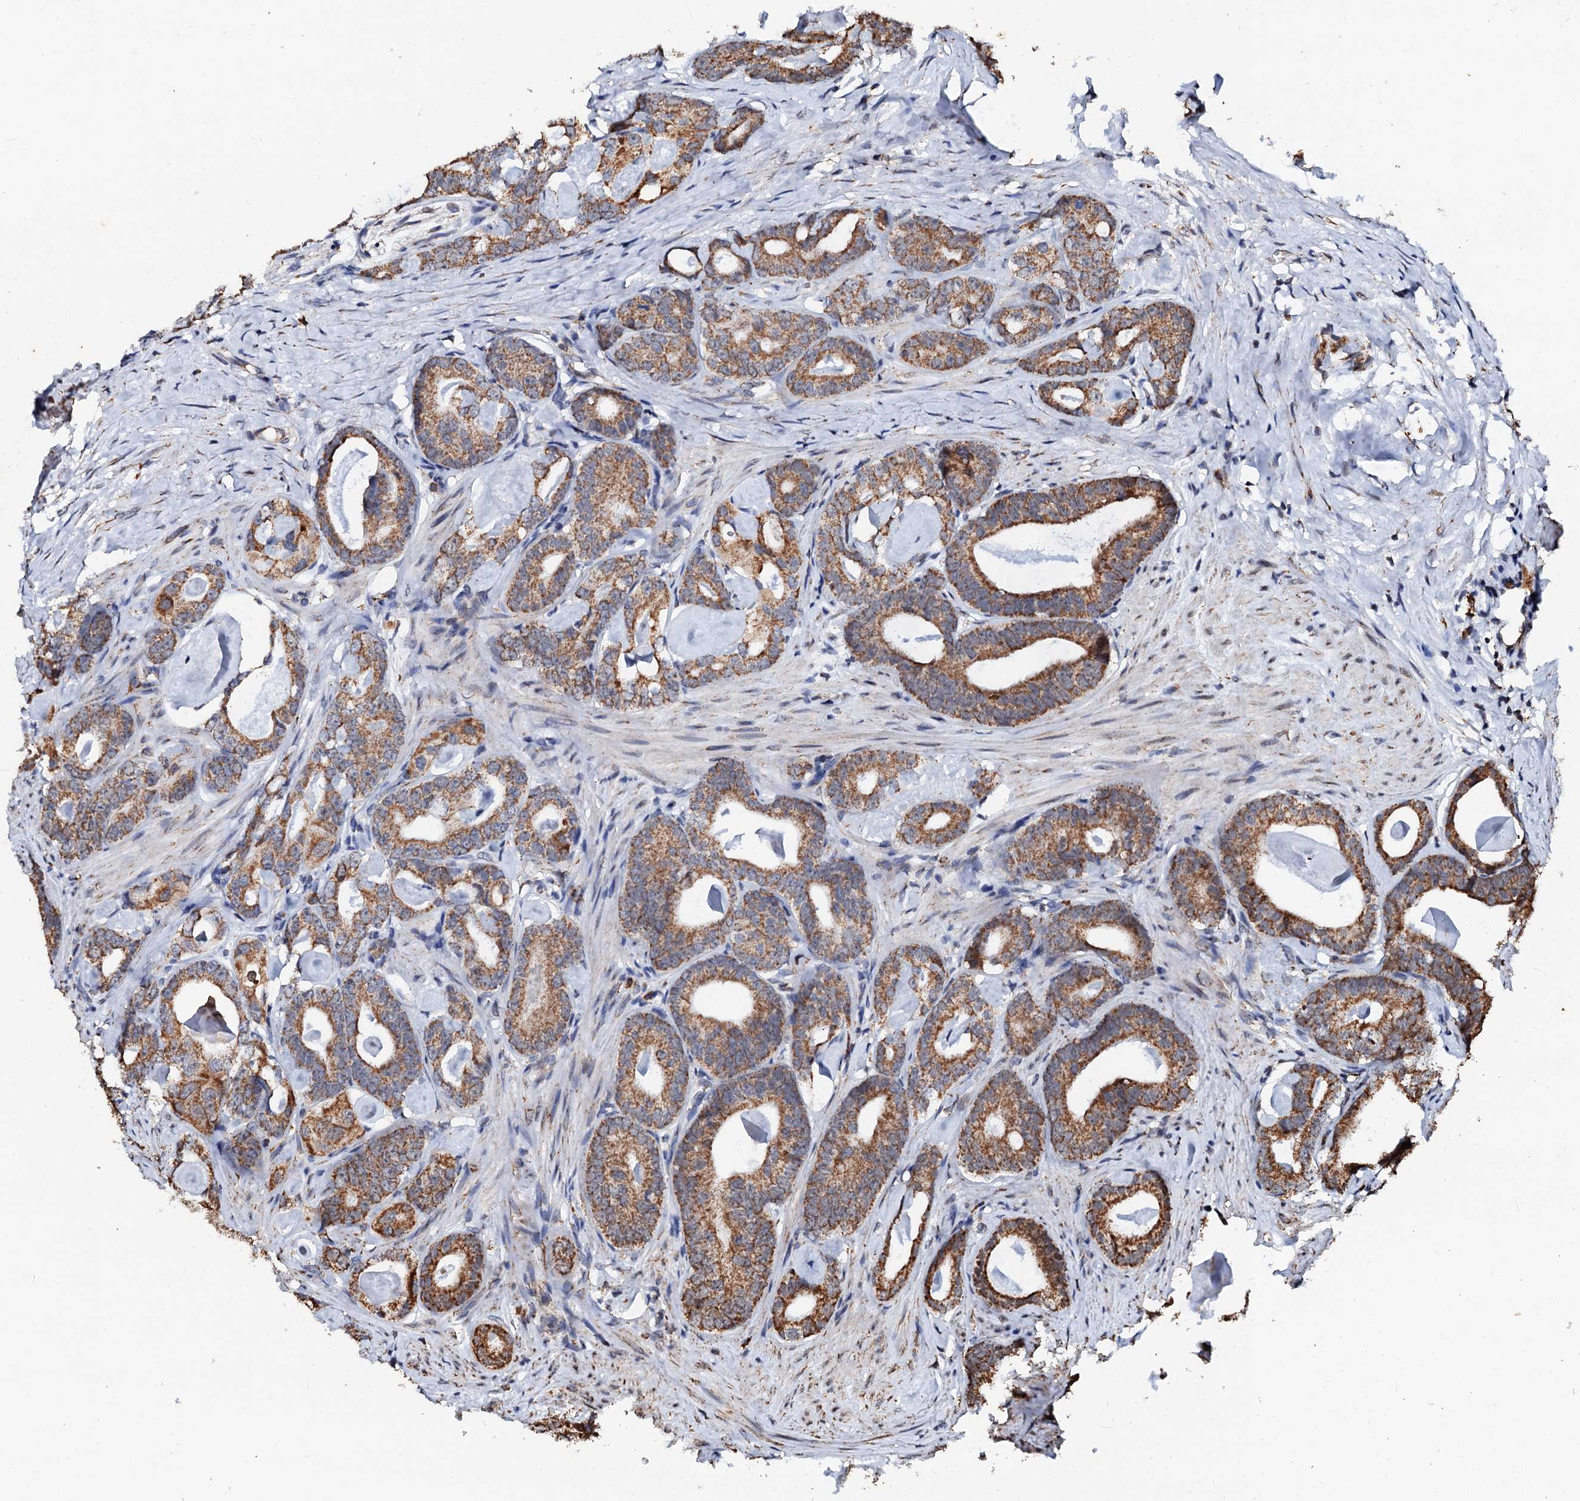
{"staining": {"intensity": "moderate", "quantity": ">75%", "location": "cytoplasmic/membranous"}, "tissue": "prostate cancer", "cell_type": "Tumor cells", "image_type": "cancer", "snomed": [{"axis": "morphology", "description": "Adenocarcinoma, Low grade"}, {"axis": "topography", "description": "Prostate"}], "caption": "Prostate cancer was stained to show a protein in brown. There is medium levels of moderate cytoplasmic/membranous expression in about >75% of tumor cells. The staining was performed using DAB (3,3'-diaminobenzidine), with brown indicating positive protein expression. Nuclei are stained blue with hematoxylin.", "gene": "SECISBP2L", "patient": {"sex": "male", "age": 63}}